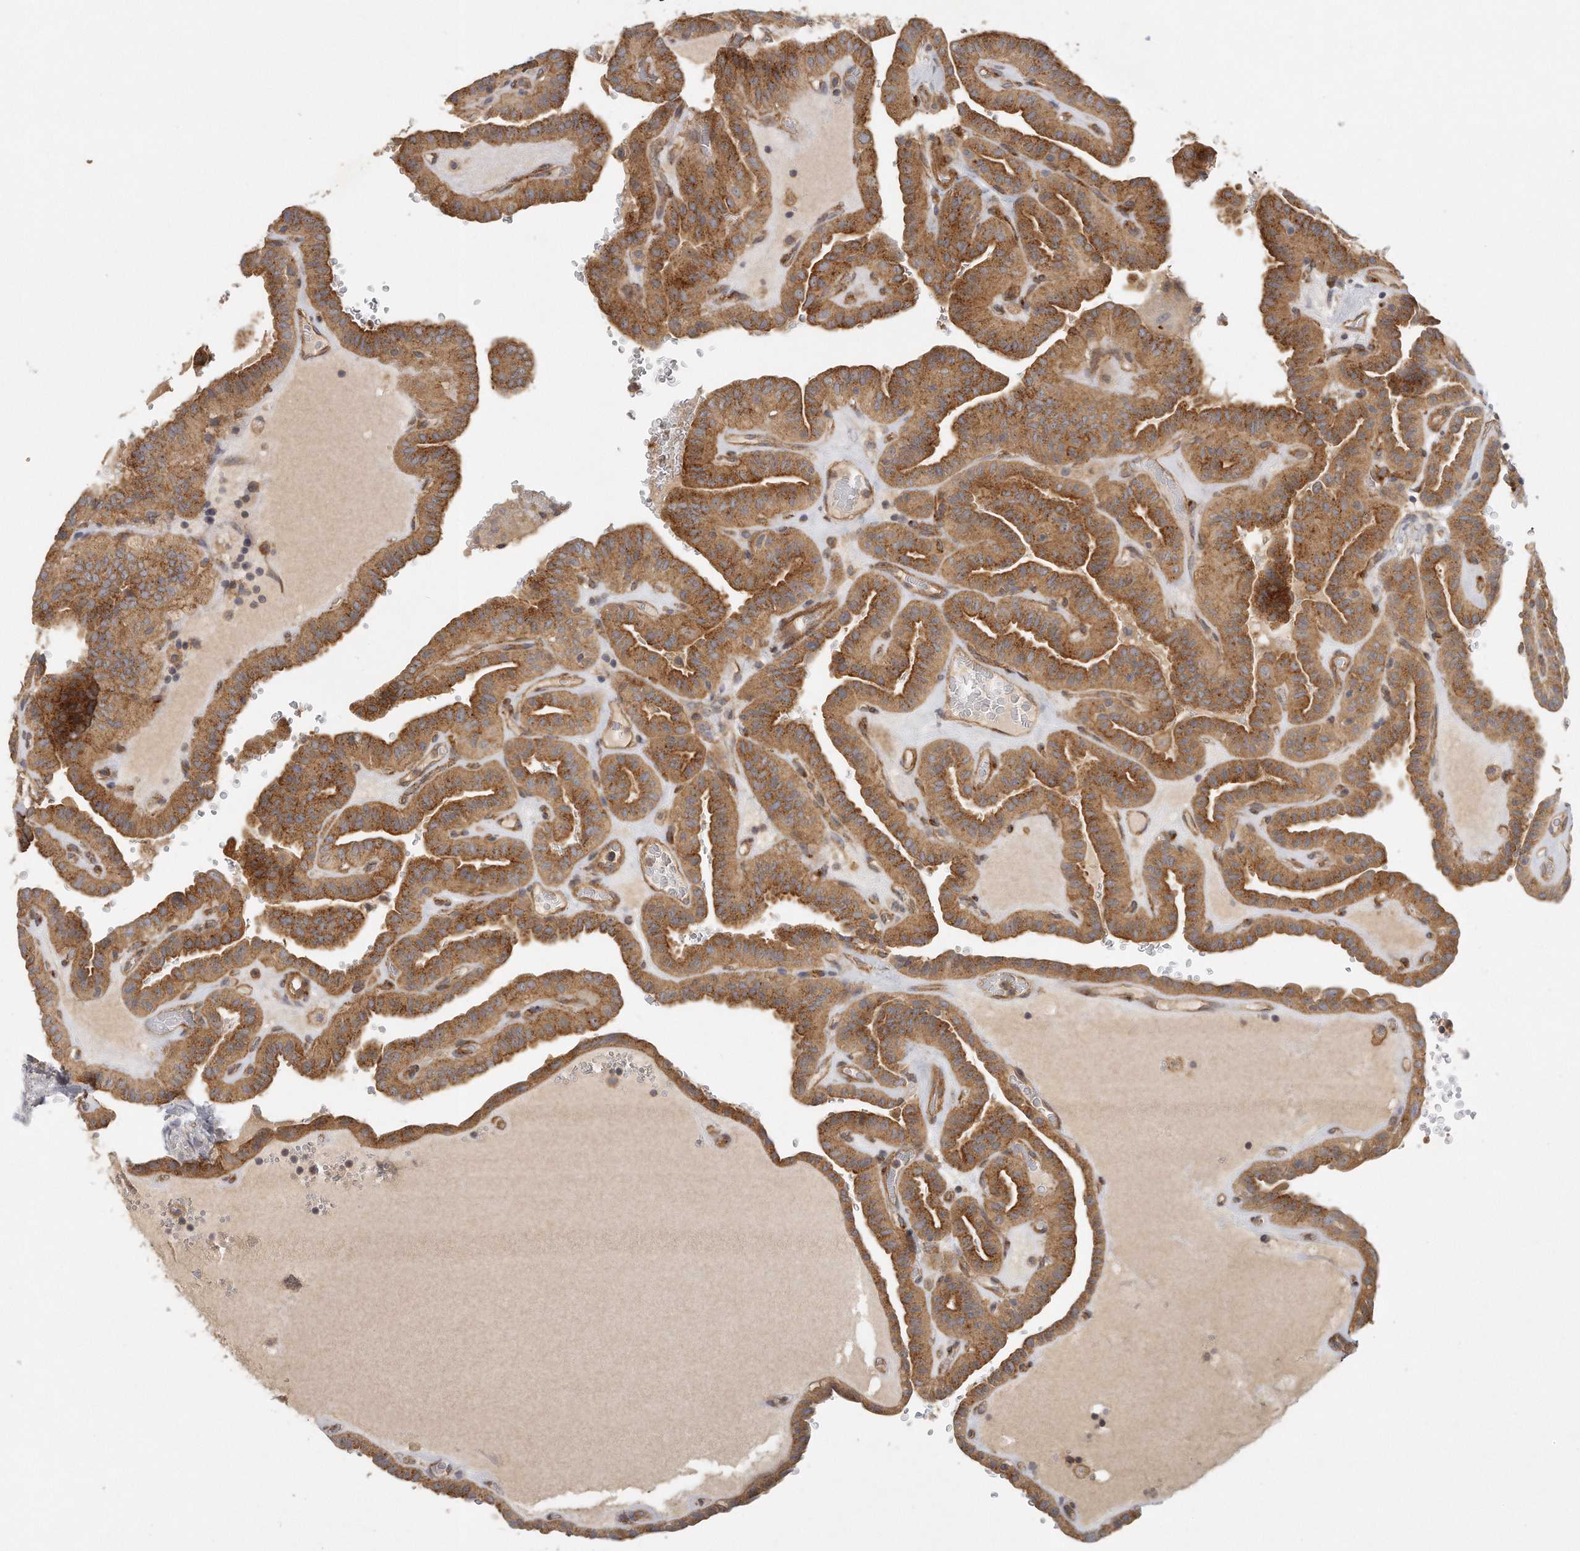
{"staining": {"intensity": "moderate", "quantity": ">75%", "location": "cytoplasmic/membranous"}, "tissue": "thyroid cancer", "cell_type": "Tumor cells", "image_type": "cancer", "snomed": [{"axis": "morphology", "description": "Papillary adenocarcinoma, NOS"}, {"axis": "topography", "description": "Thyroid gland"}], "caption": "Moderate cytoplasmic/membranous expression is present in approximately >75% of tumor cells in thyroid papillary adenocarcinoma.", "gene": "MTERF4", "patient": {"sex": "male", "age": 77}}